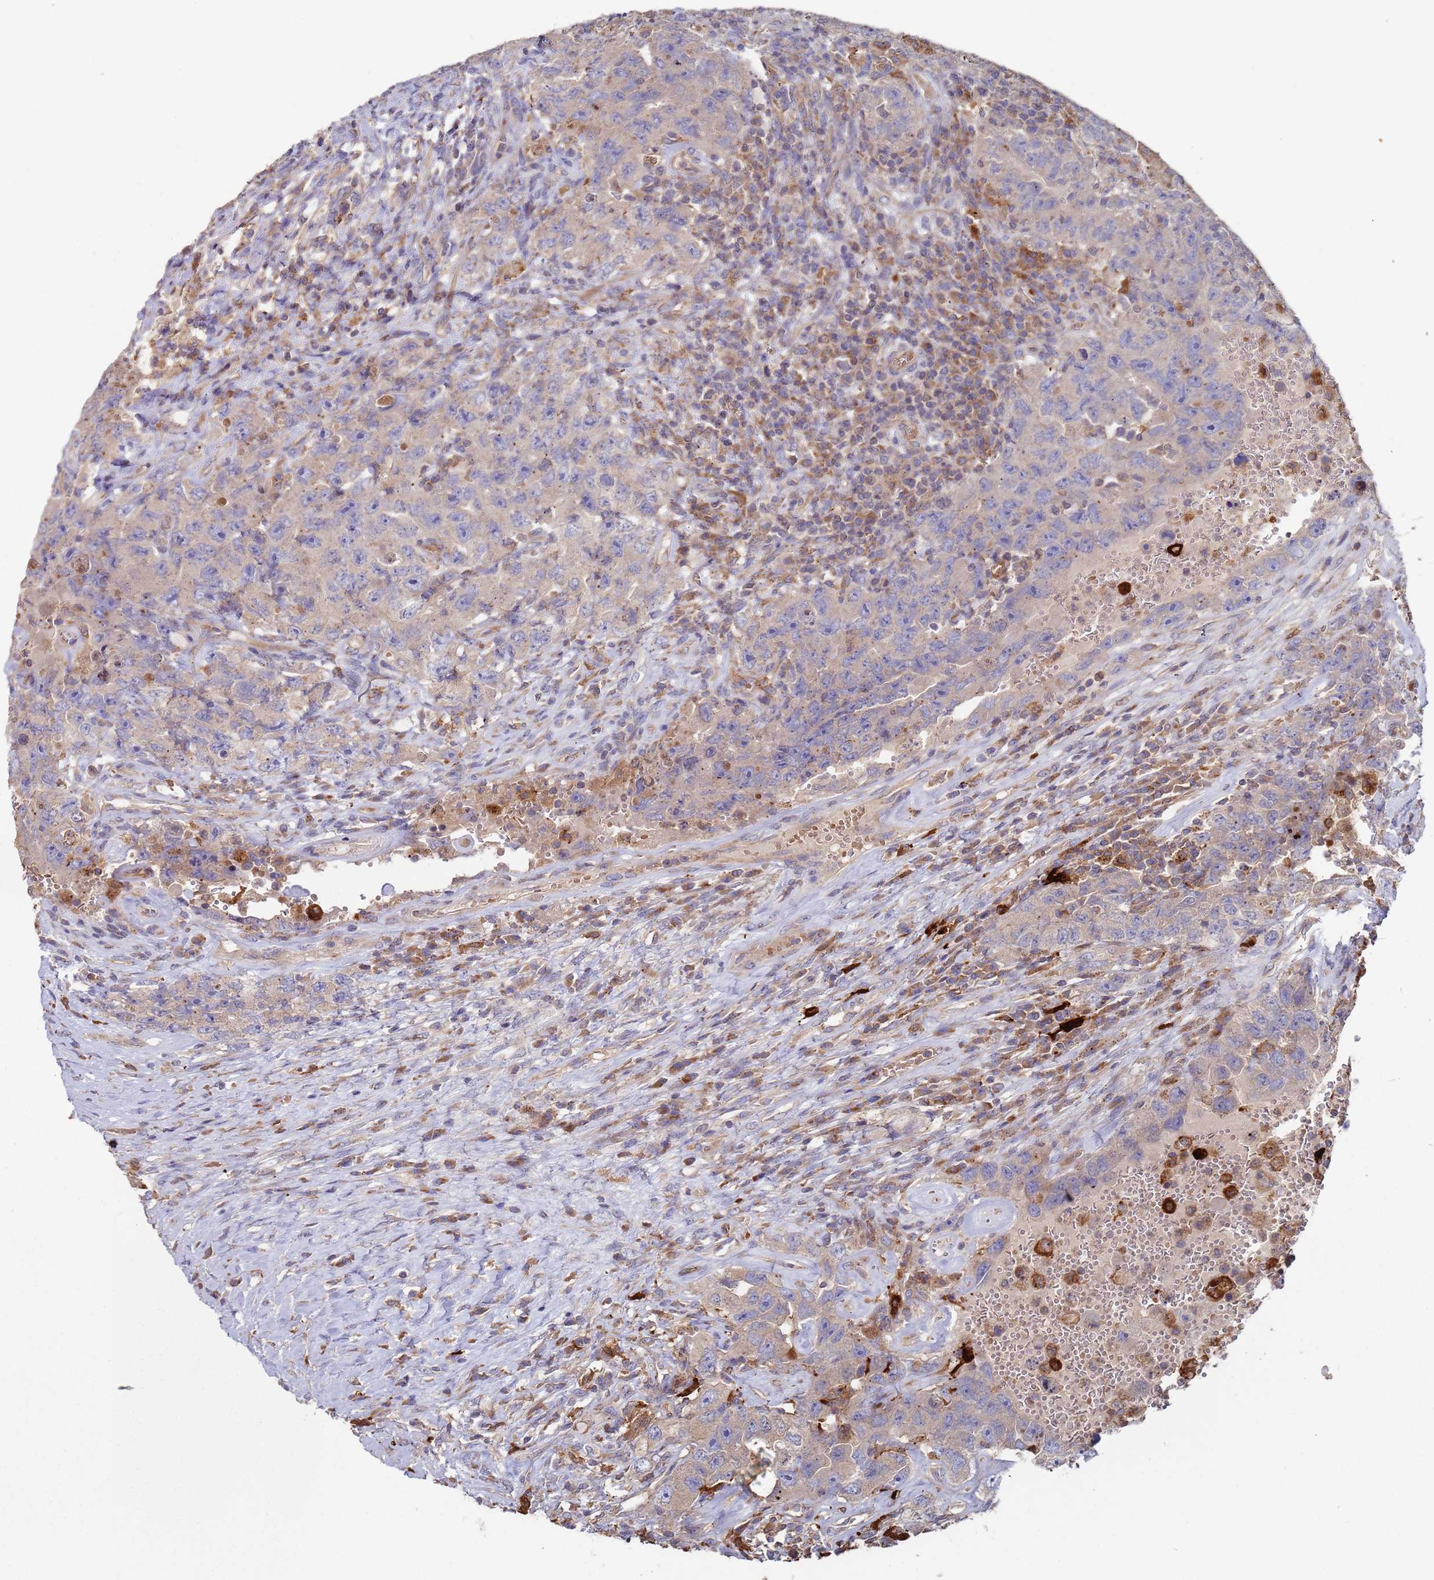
{"staining": {"intensity": "negative", "quantity": "none", "location": "none"}, "tissue": "testis cancer", "cell_type": "Tumor cells", "image_type": "cancer", "snomed": [{"axis": "morphology", "description": "Carcinoma, Embryonal, NOS"}, {"axis": "topography", "description": "Testis"}], "caption": "Tumor cells are negative for protein expression in human embryonal carcinoma (testis).", "gene": "MALRD1", "patient": {"sex": "male", "age": 26}}